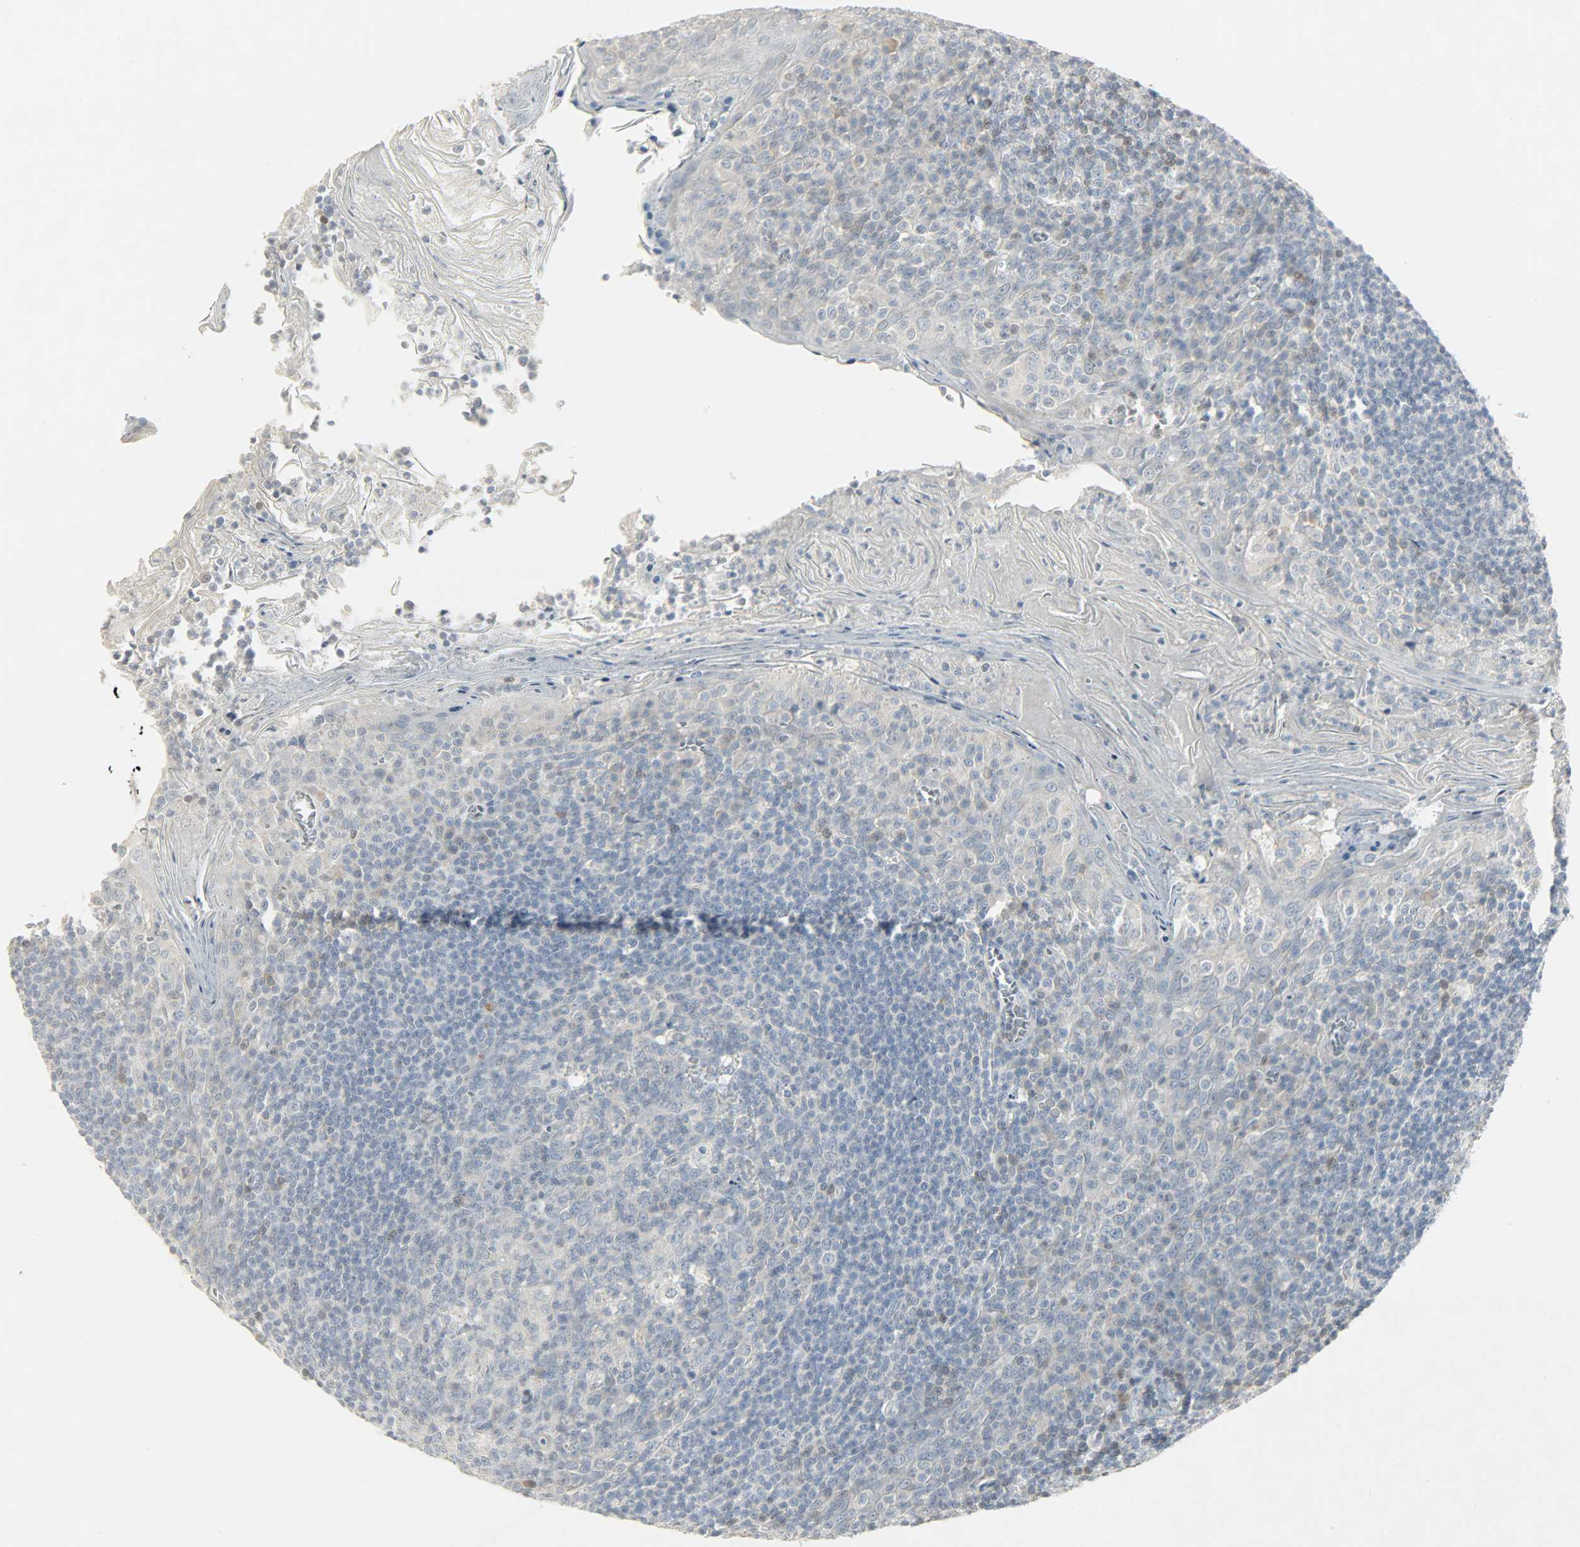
{"staining": {"intensity": "negative", "quantity": "none", "location": "none"}, "tissue": "tonsil", "cell_type": "Germinal center cells", "image_type": "normal", "snomed": [{"axis": "morphology", "description": "Normal tissue, NOS"}, {"axis": "topography", "description": "Tonsil"}], "caption": "This is a photomicrograph of immunohistochemistry (IHC) staining of unremarkable tonsil, which shows no expression in germinal center cells.", "gene": "CAMK4", "patient": {"sex": "male", "age": 31}}